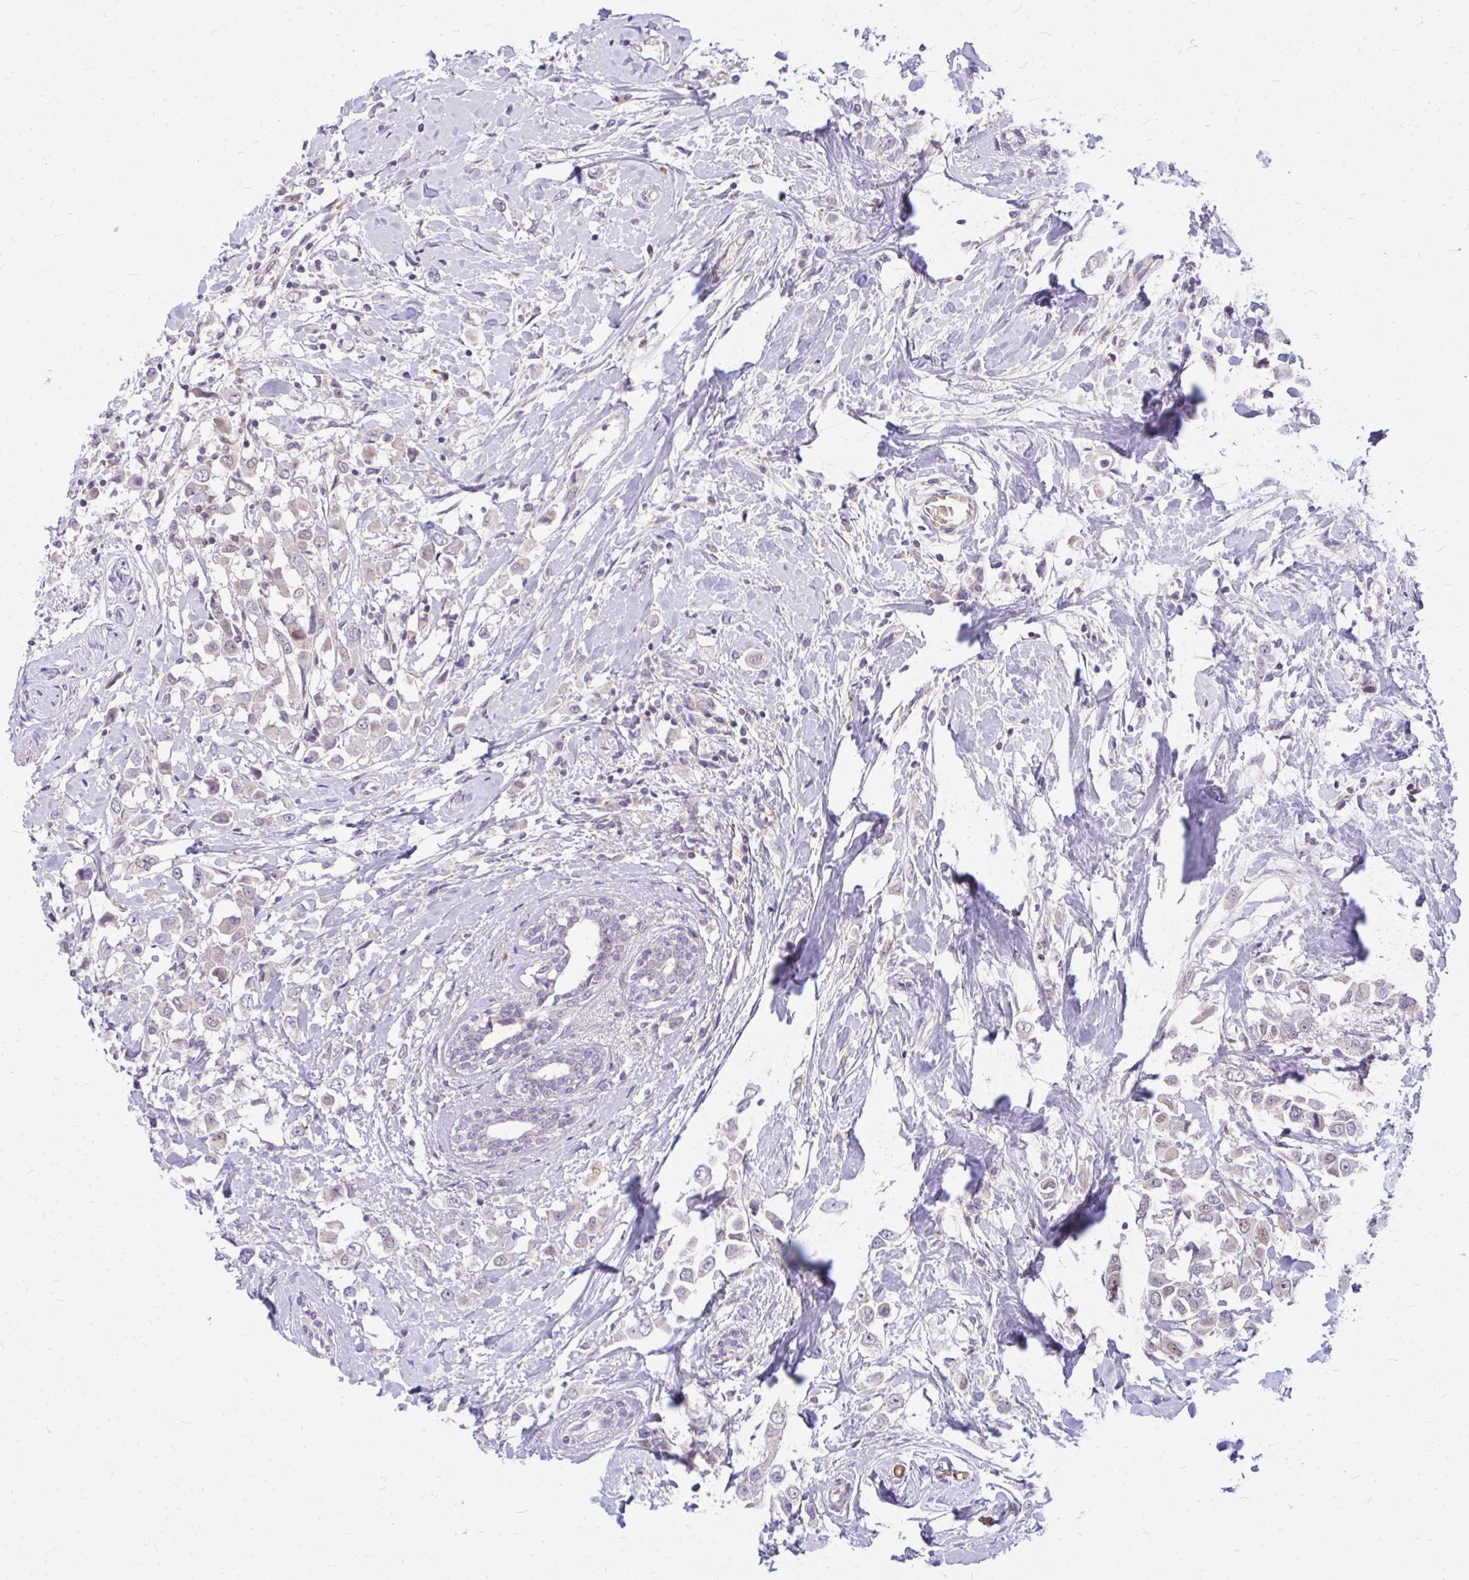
{"staining": {"intensity": "weak", "quantity": "<25%", "location": "cytoplasmic/membranous,nuclear"}, "tissue": "breast cancer", "cell_type": "Tumor cells", "image_type": "cancer", "snomed": [{"axis": "morphology", "description": "Duct carcinoma"}, {"axis": "topography", "description": "Breast"}], "caption": "DAB immunohistochemical staining of breast cancer demonstrates no significant staining in tumor cells.", "gene": "ZSCAN25", "patient": {"sex": "female", "age": 61}}